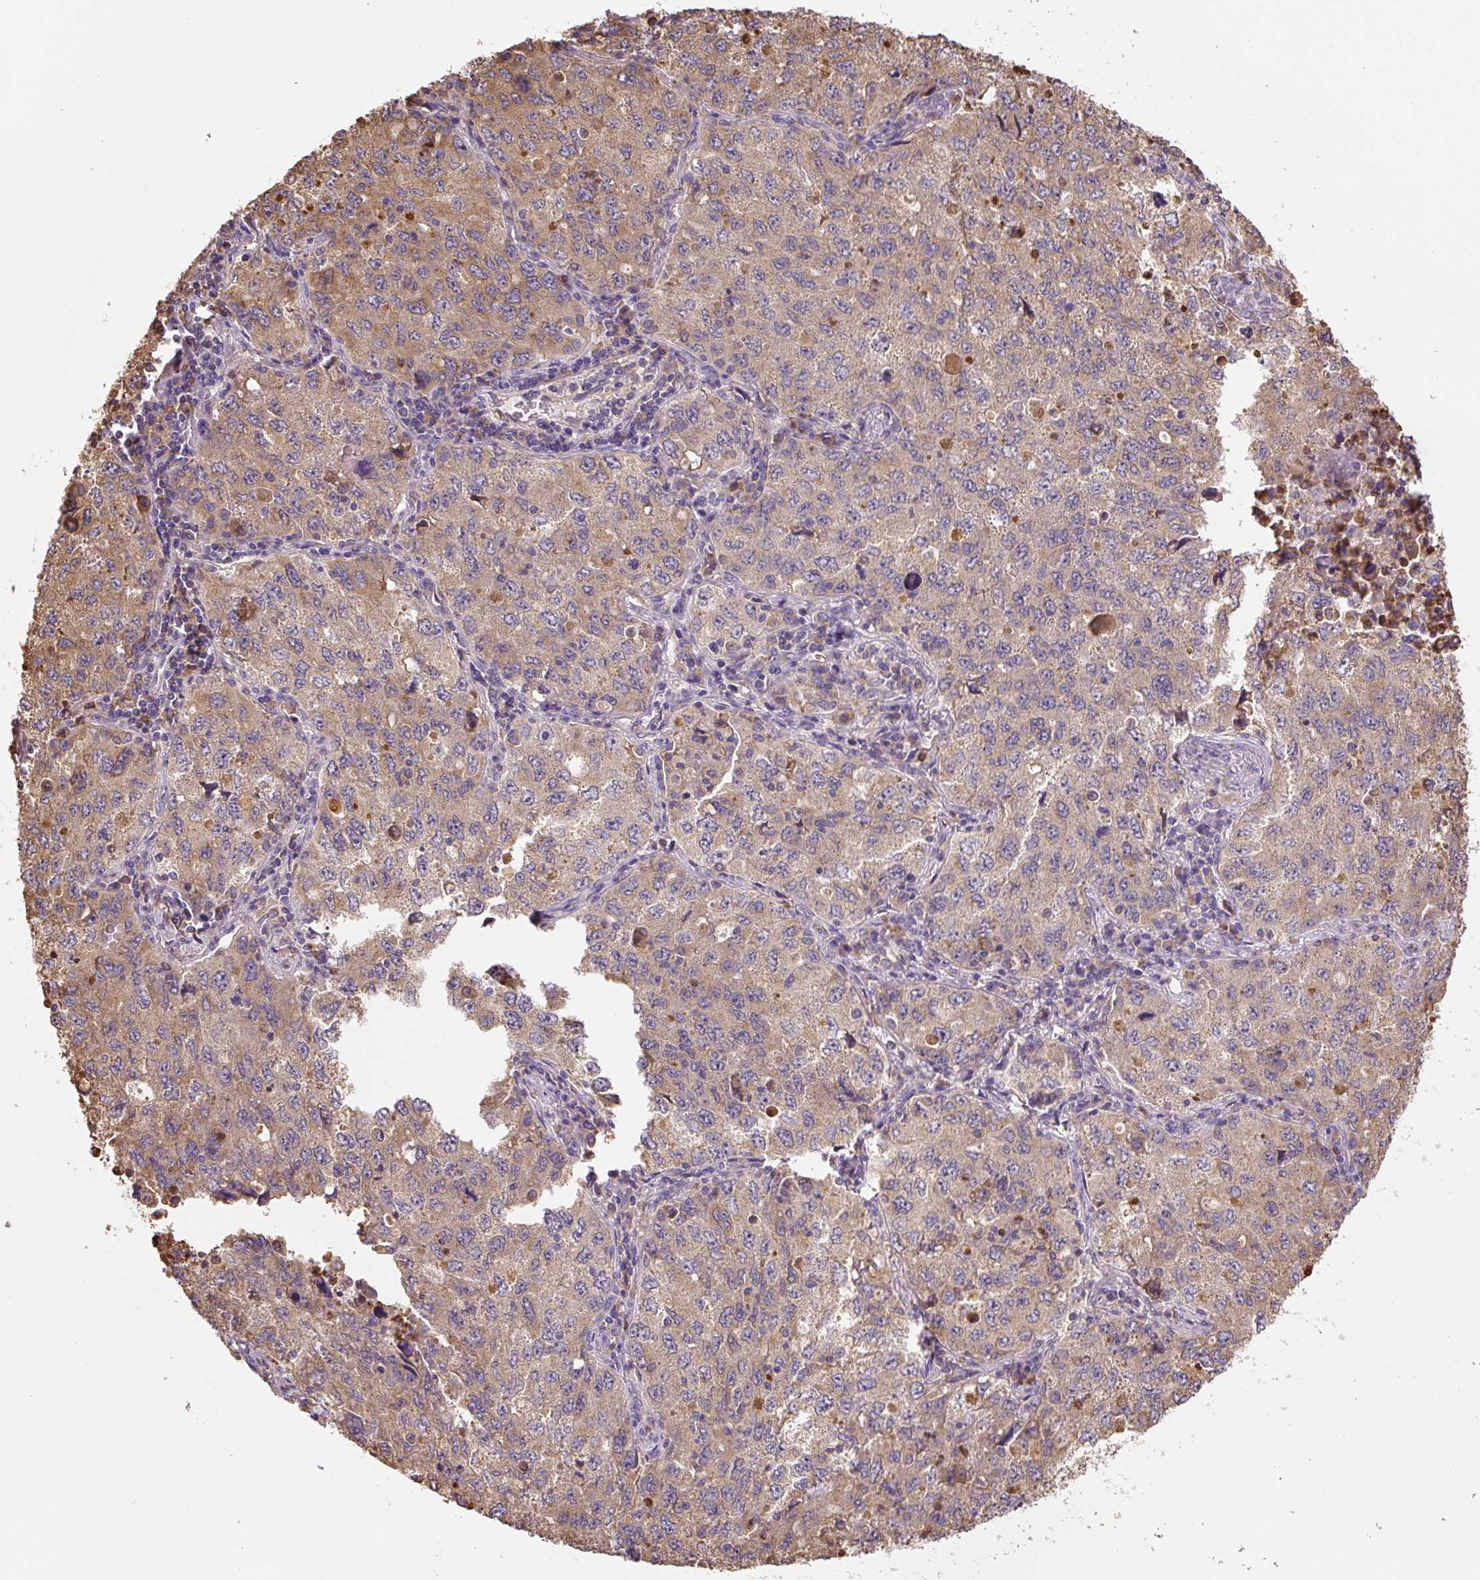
{"staining": {"intensity": "moderate", "quantity": "25%-75%", "location": "cytoplasmic/membranous"}, "tissue": "lung cancer", "cell_type": "Tumor cells", "image_type": "cancer", "snomed": [{"axis": "morphology", "description": "Adenocarcinoma, NOS"}, {"axis": "topography", "description": "Lung"}], "caption": "Brown immunohistochemical staining in human lung cancer (adenocarcinoma) exhibits moderate cytoplasmic/membranous expression in about 25%-75% of tumor cells.", "gene": "RASA1", "patient": {"sex": "female", "age": 57}}